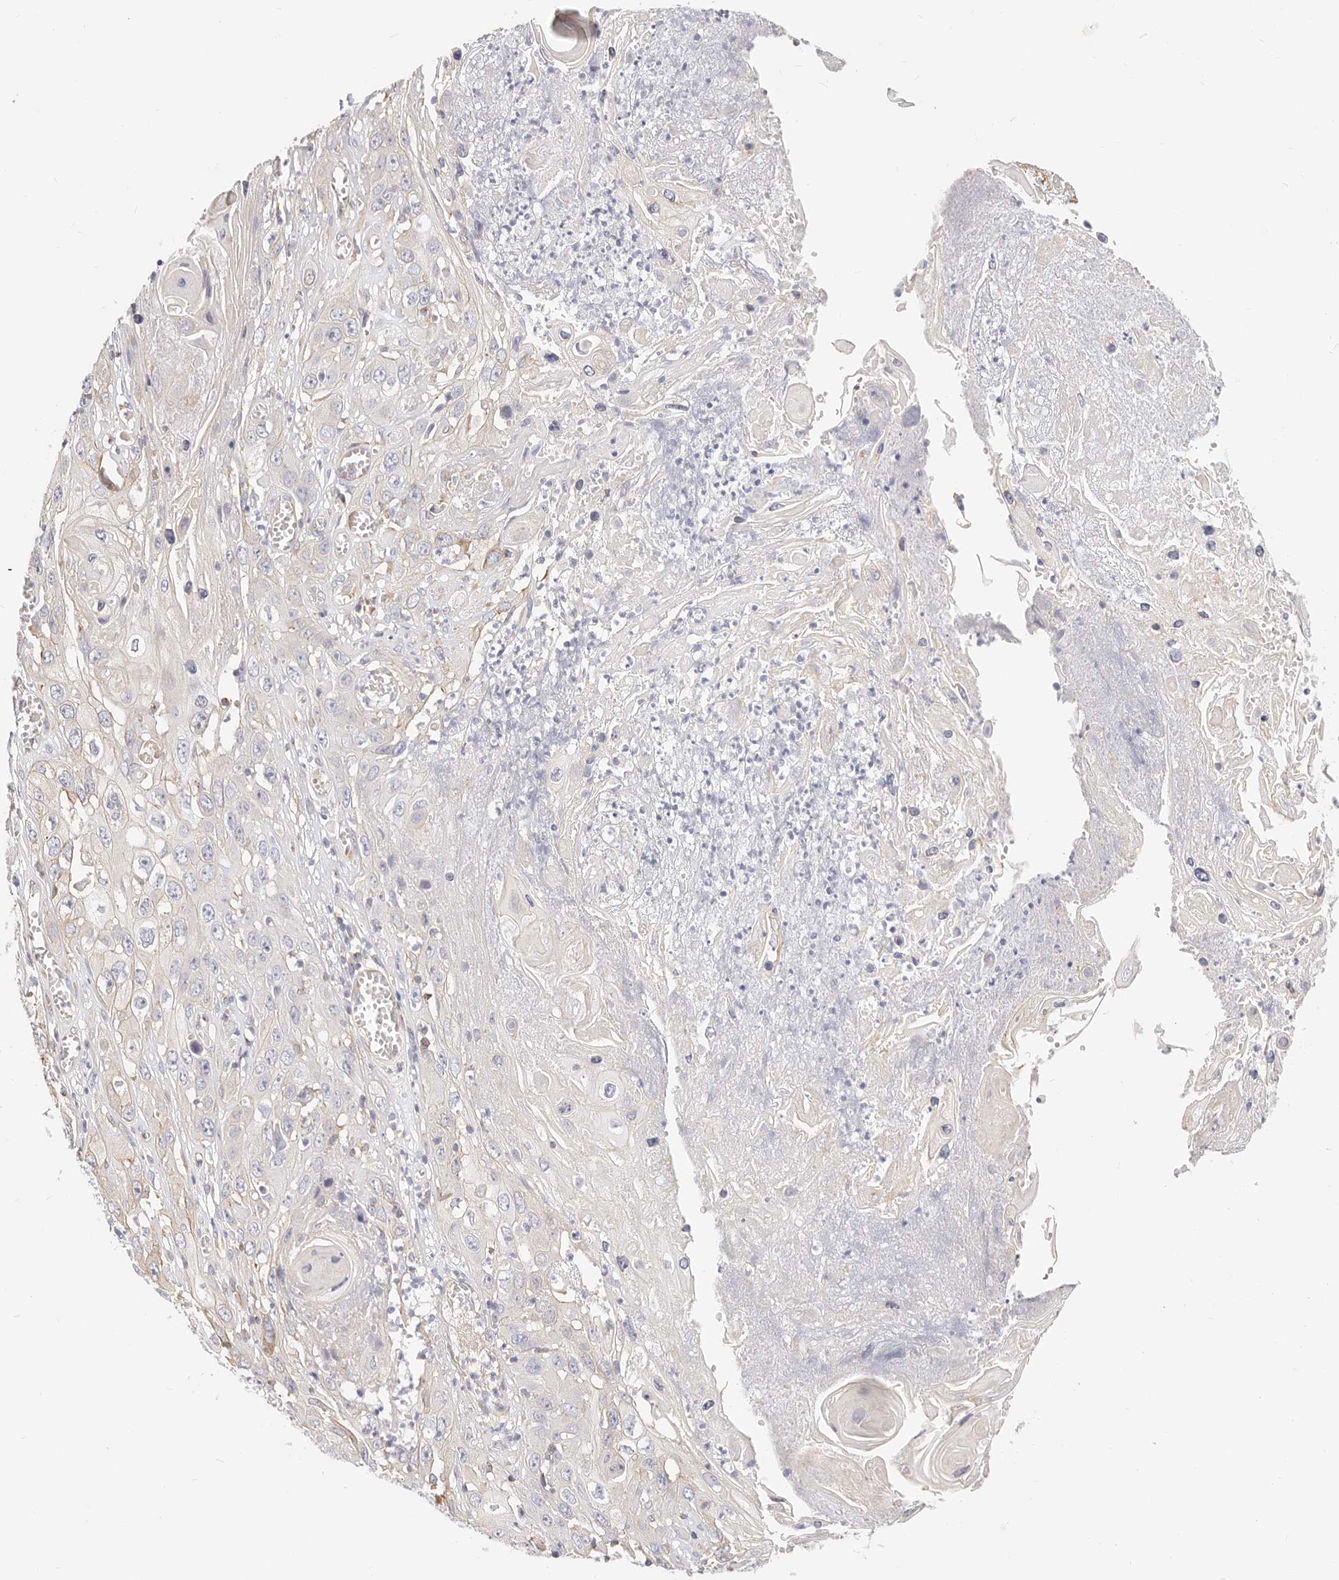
{"staining": {"intensity": "weak", "quantity": "<25%", "location": "cytoplasmic/membranous"}, "tissue": "skin cancer", "cell_type": "Tumor cells", "image_type": "cancer", "snomed": [{"axis": "morphology", "description": "Squamous cell carcinoma, NOS"}, {"axis": "topography", "description": "Skin"}], "caption": "Tumor cells are negative for protein expression in human skin cancer.", "gene": "DTNBP1", "patient": {"sex": "male", "age": 55}}